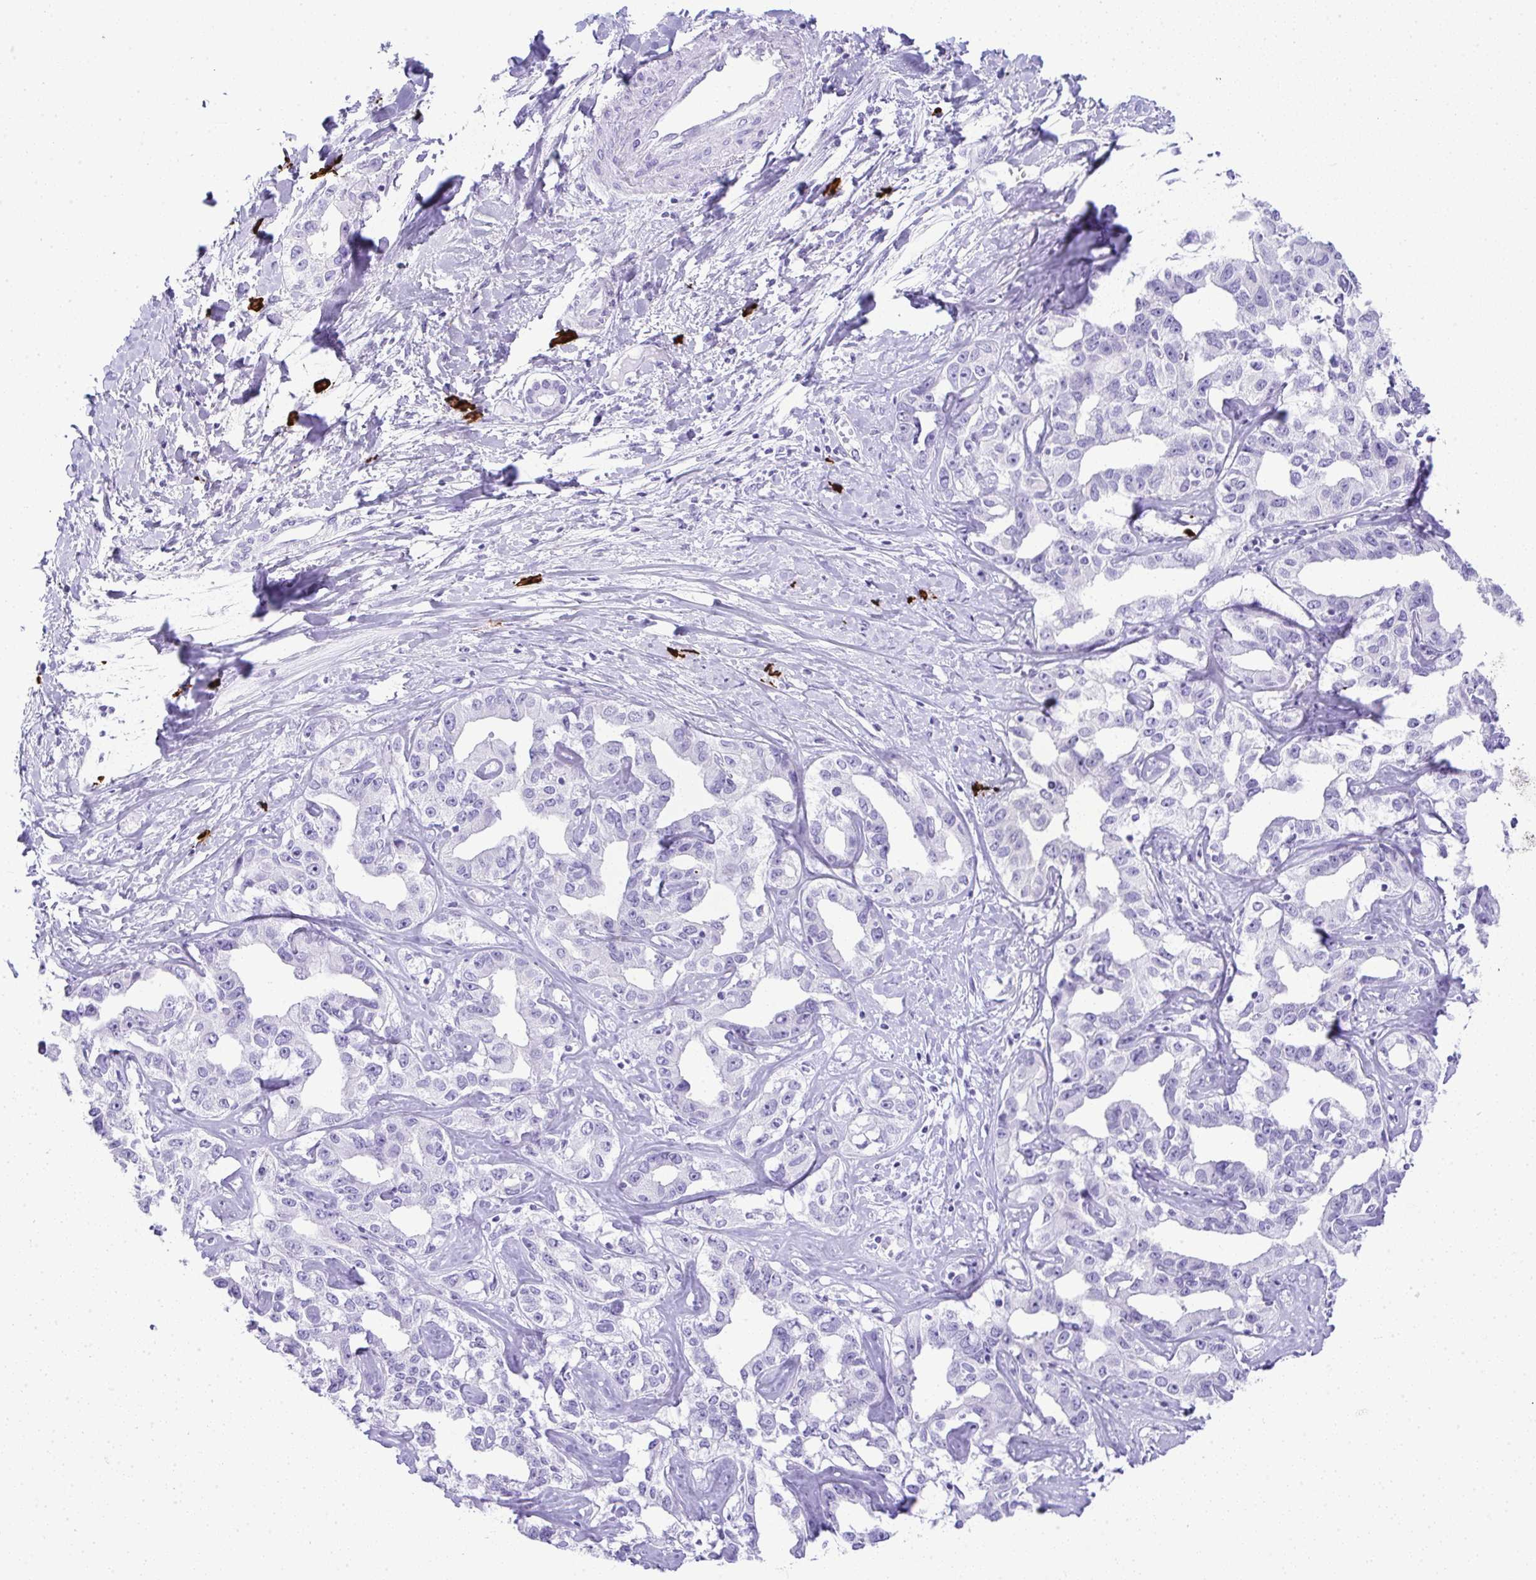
{"staining": {"intensity": "negative", "quantity": "none", "location": "none"}, "tissue": "liver cancer", "cell_type": "Tumor cells", "image_type": "cancer", "snomed": [{"axis": "morphology", "description": "Cholangiocarcinoma"}, {"axis": "topography", "description": "Liver"}], "caption": "Micrograph shows no protein expression in tumor cells of cholangiocarcinoma (liver) tissue. Brightfield microscopy of immunohistochemistry (IHC) stained with DAB (3,3'-diaminobenzidine) (brown) and hematoxylin (blue), captured at high magnification.", "gene": "CDADC1", "patient": {"sex": "male", "age": 59}}